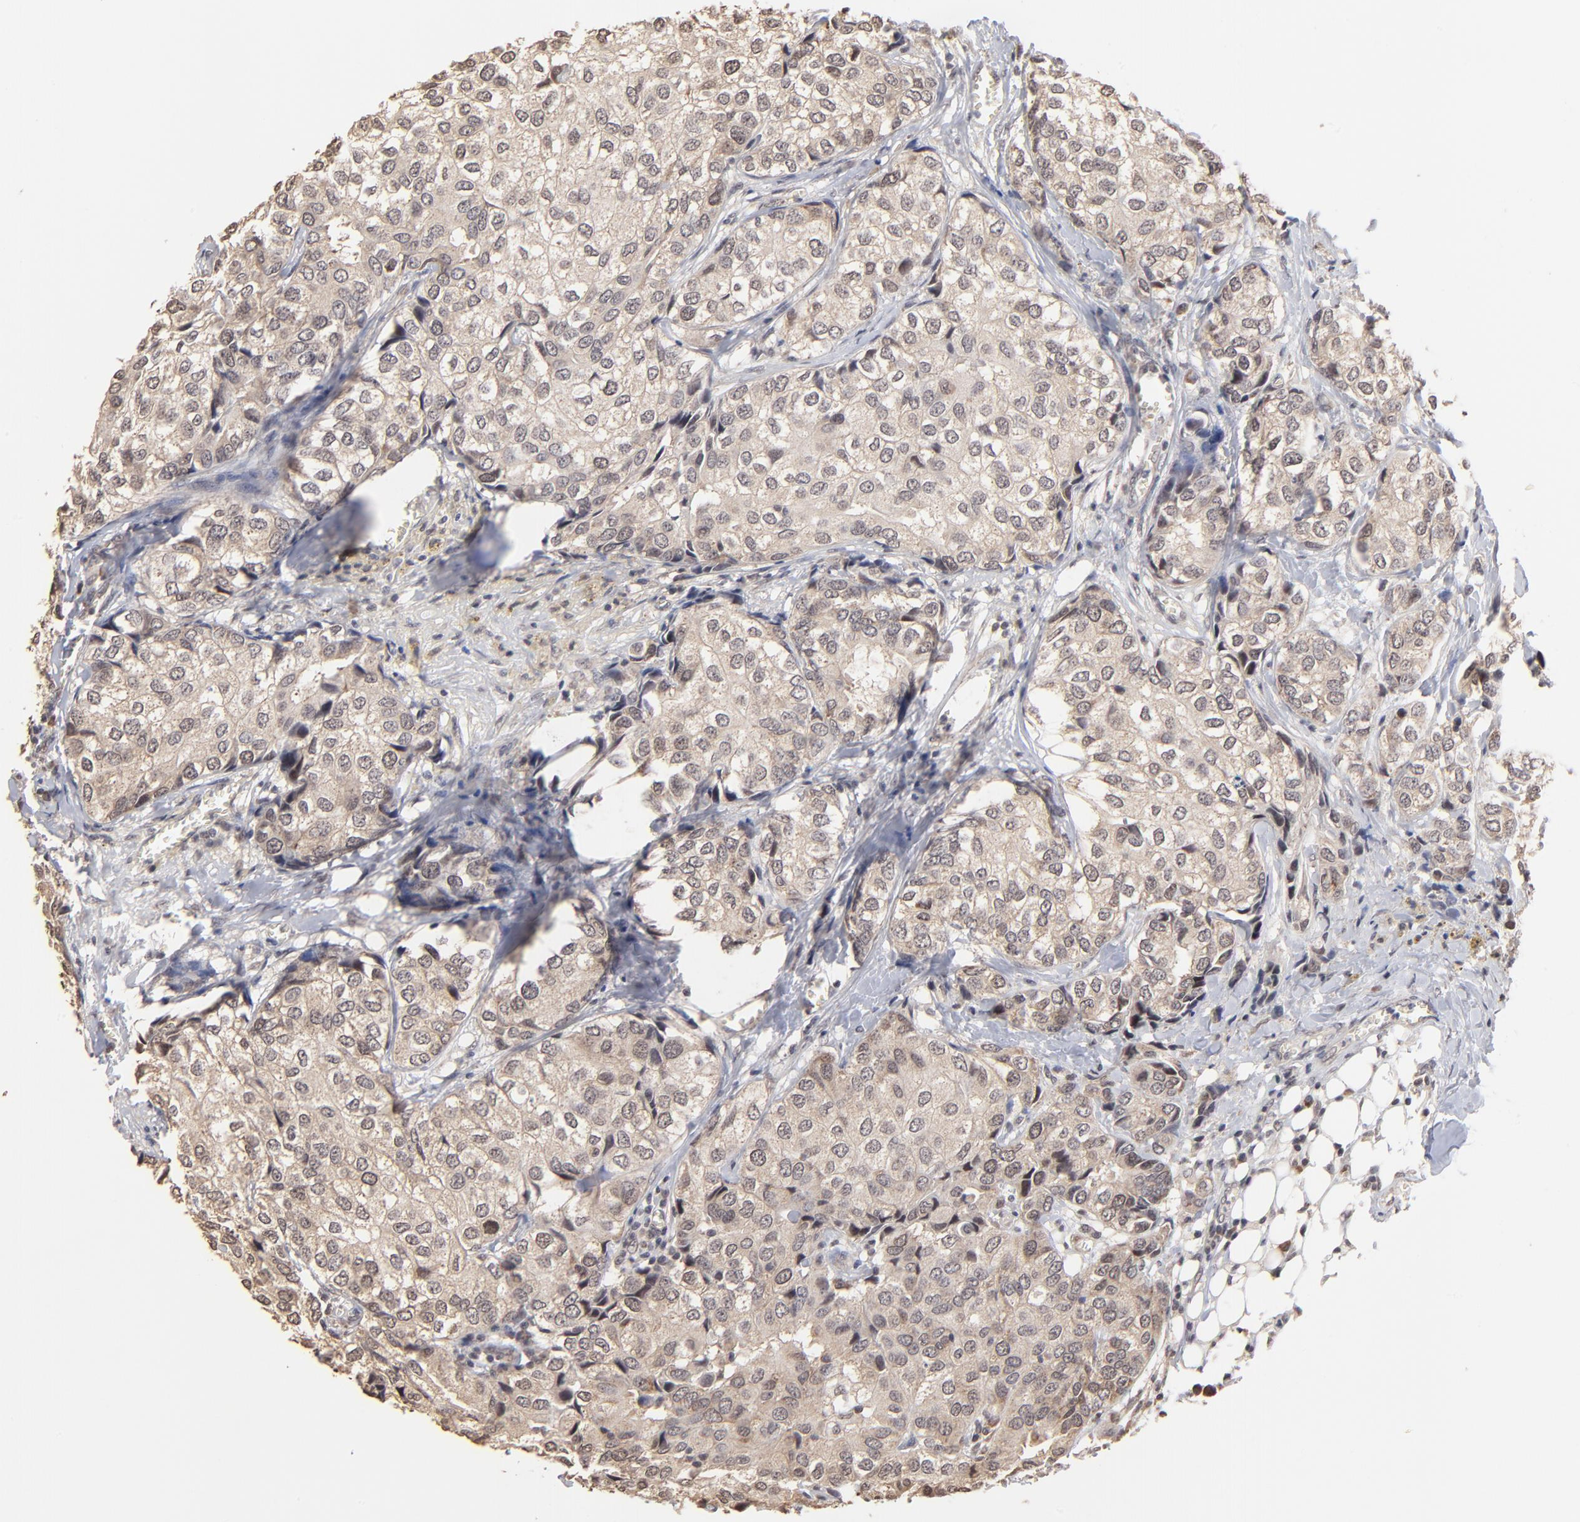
{"staining": {"intensity": "weak", "quantity": ">75%", "location": "cytoplasmic/membranous"}, "tissue": "breast cancer", "cell_type": "Tumor cells", "image_type": "cancer", "snomed": [{"axis": "morphology", "description": "Duct carcinoma"}, {"axis": "topography", "description": "Breast"}], "caption": "A brown stain highlights weak cytoplasmic/membranous expression of a protein in human breast intraductal carcinoma tumor cells.", "gene": "BRPF1", "patient": {"sex": "female", "age": 68}}